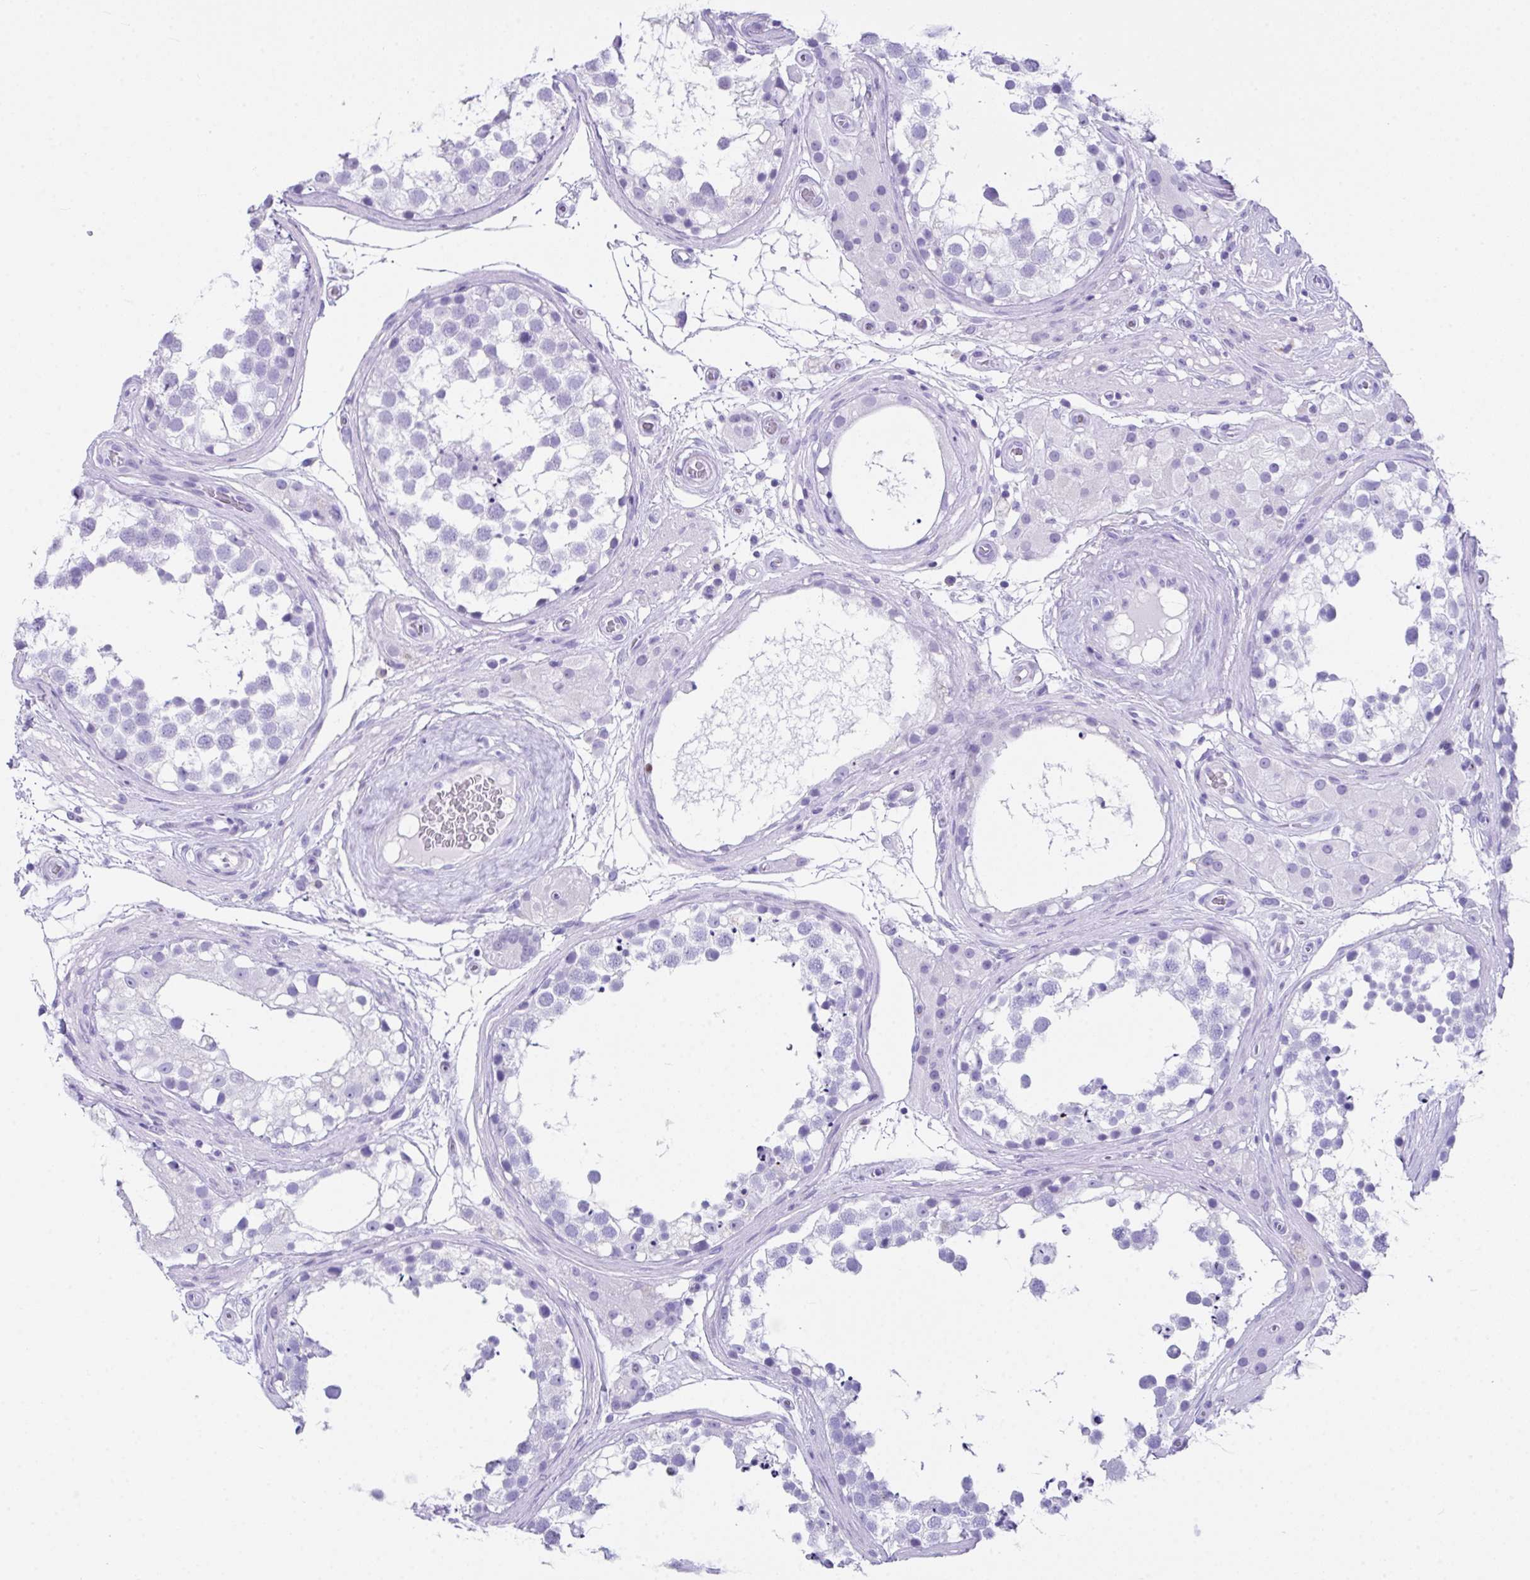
{"staining": {"intensity": "negative", "quantity": "none", "location": "none"}, "tissue": "testis", "cell_type": "Cells in seminiferous ducts", "image_type": "normal", "snomed": [{"axis": "morphology", "description": "Normal tissue, NOS"}, {"axis": "morphology", "description": "Seminoma, NOS"}, {"axis": "topography", "description": "Testis"}], "caption": "This is a image of immunohistochemistry (IHC) staining of unremarkable testis, which shows no expression in cells in seminiferous ducts. (Stains: DAB (3,3'-diaminobenzidine) immunohistochemistry with hematoxylin counter stain, Microscopy: brightfield microscopy at high magnification).", "gene": "LGALS4", "patient": {"sex": "male", "age": 65}}